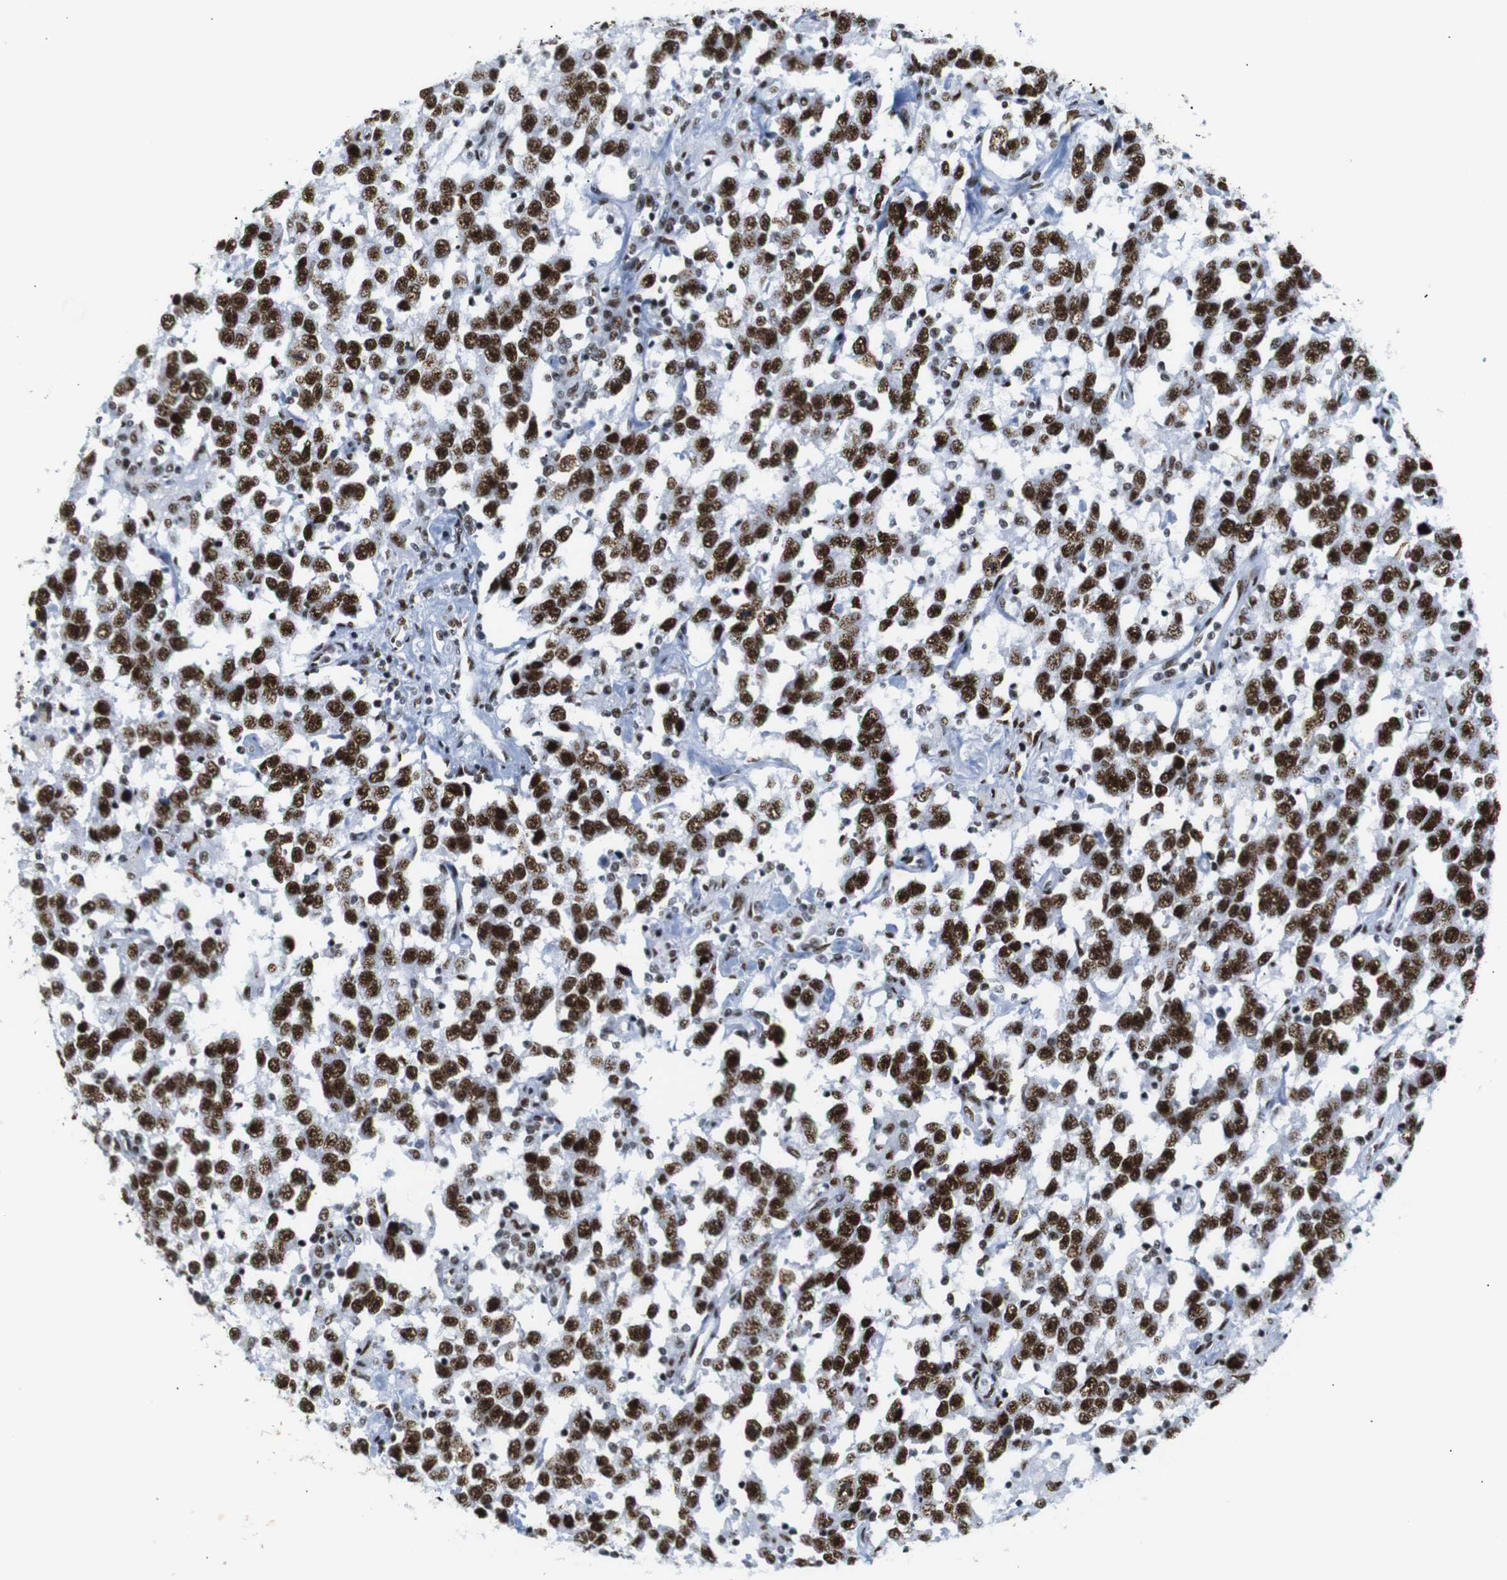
{"staining": {"intensity": "strong", "quantity": ">75%", "location": "nuclear"}, "tissue": "testis cancer", "cell_type": "Tumor cells", "image_type": "cancer", "snomed": [{"axis": "morphology", "description": "Seminoma, NOS"}, {"axis": "topography", "description": "Testis"}], "caption": "Testis seminoma stained with immunohistochemistry (IHC) shows strong nuclear positivity in approximately >75% of tumor cells.", "gene": "TRA2B", "patient": {"sex": "male", "age": 41}}